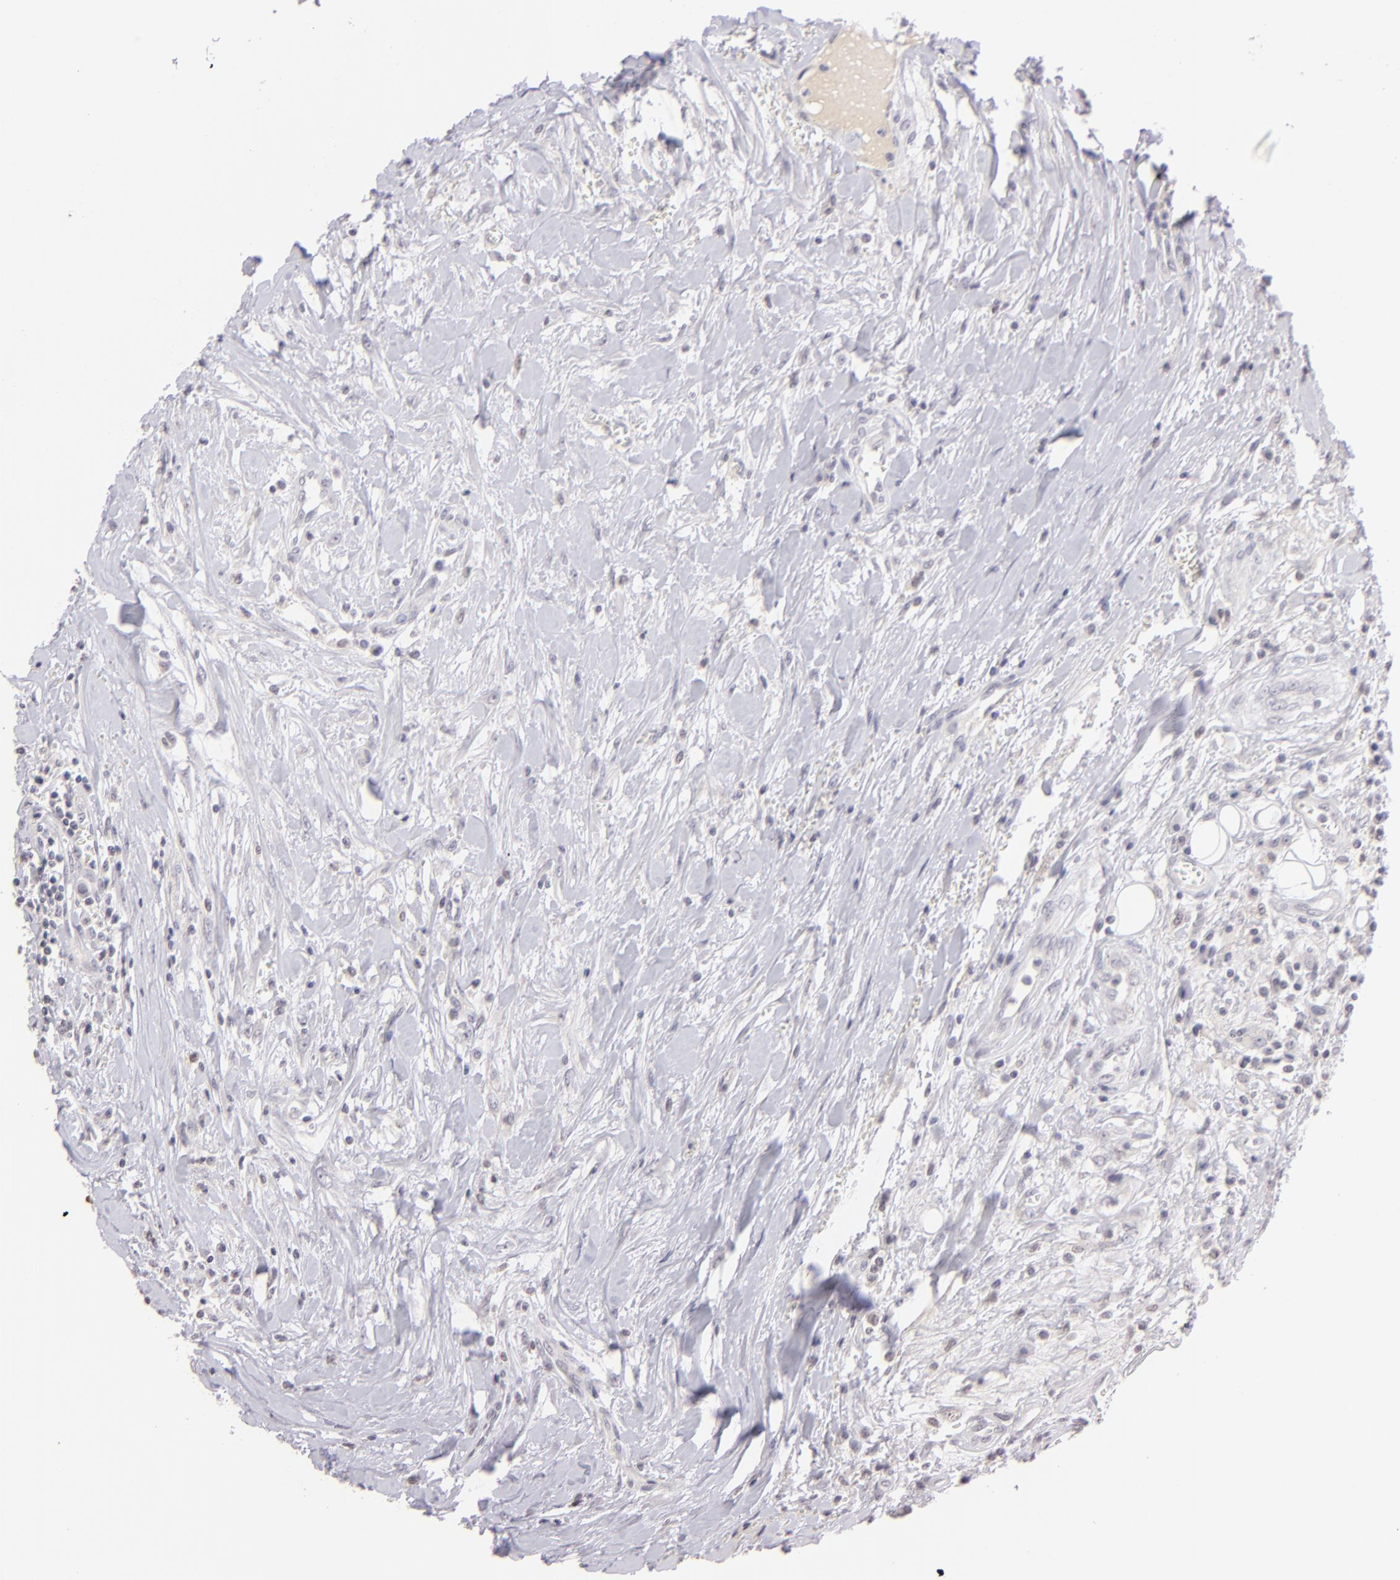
{"staining": {"intensity": "negative", "quantity": "none", "location": "none"}, "tissue": "head and neck cancer", "cell_type": "Tumor cells", "image_type": "cancer", "snomed": [{"axis": "morphology", "description": "Squamous cell carcinoma, NOS"}, {"axis": "morphology", "description": "Squamous cell carcinoma, metastatic, NOS"}, {"axis": "topography", "description": "Lymph node"}, {"axis": "topography", "description": "Salivary gland"}, {"axis": "topography", "description": "Head-Neck"}], "caption": "This is an IHC image of human head and neck cancer. There is no staining in tumor cells.", "gene": "MAGEA1", "patient": {"sex": "female", "age": 74}}